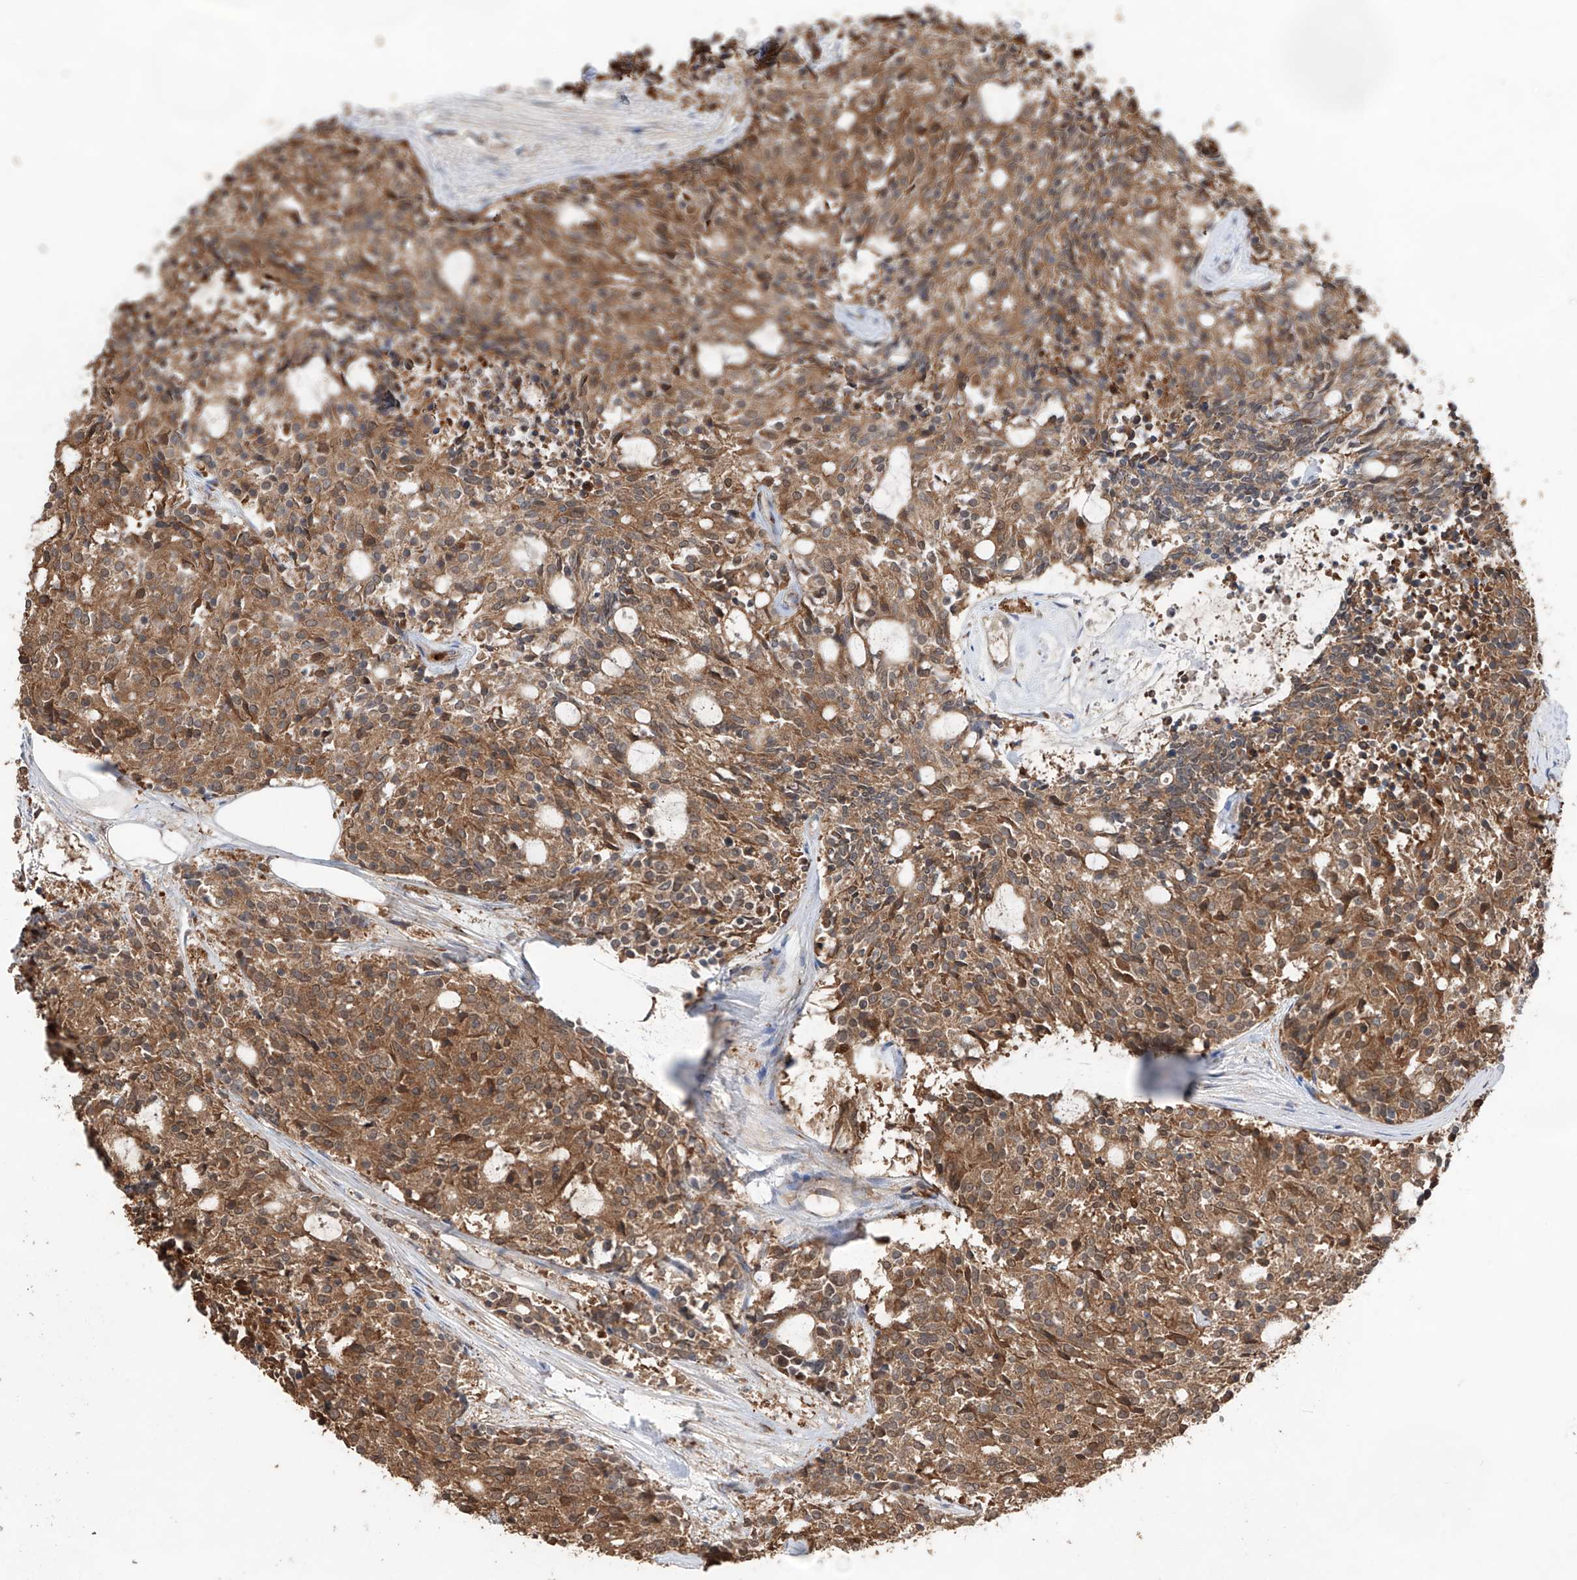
{"staining": {"intensity": "moderate", "quantity": ">75%", "location": "cytoplasmic/membranous"}, "tissue": "carcinoid", "cell_type": "Tumor cells", "image_type": "cancer", "snomed": [{"axis": "morphology", "description": "Carcinoid, malignant, NOS"}, {"axis": "topography", "description": "Pancreas"}], "caption": "A micrograph of human carcinoid stained for a protein reveals moderate cytoplasmic/membranous brown staining in tumor cells.", "gene": "EDN1", "patient": {"sex": "female", "age": 54}}